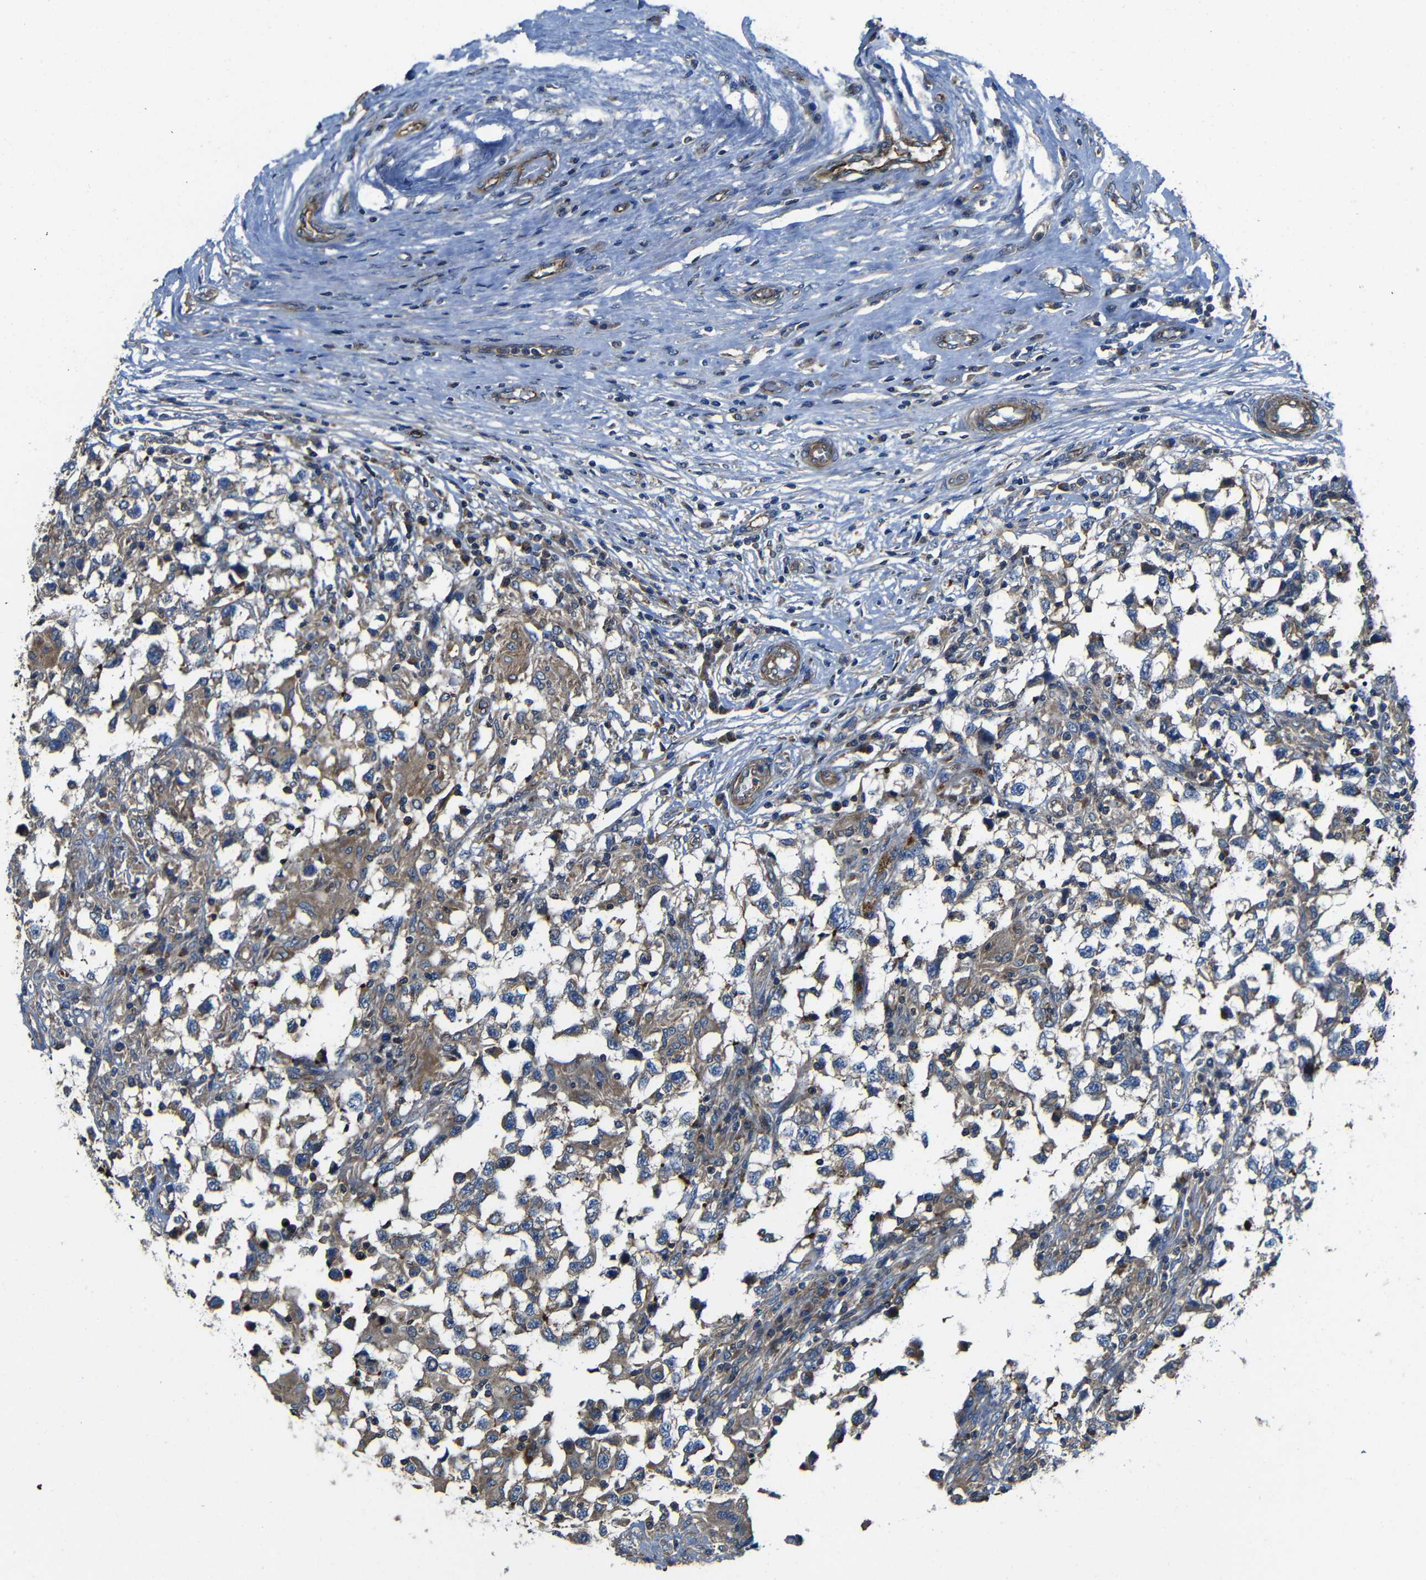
{"staining": {"intensity": "moderate", "quantity": "25%-75%", "location": "cytoplasmic/membranous"}, "tissue": "testis cancer", "cell_type": "Tumor cells", "image_type": "cancer", "snomed": [{"axis": "morphology", "description": "Carcinoma, Embryonal, NOS"}, {"axis": "topography", "description": "Testis"}], "caption": "Immunohistochemical staining of testis embryonal carcinoma exhibits medium levels of moderate cytoplasmic/membranous positivity in about 25%-75% of tumor cells.", "gene": "PTCH1", "patient": {"sex": "male", "age": 21}}